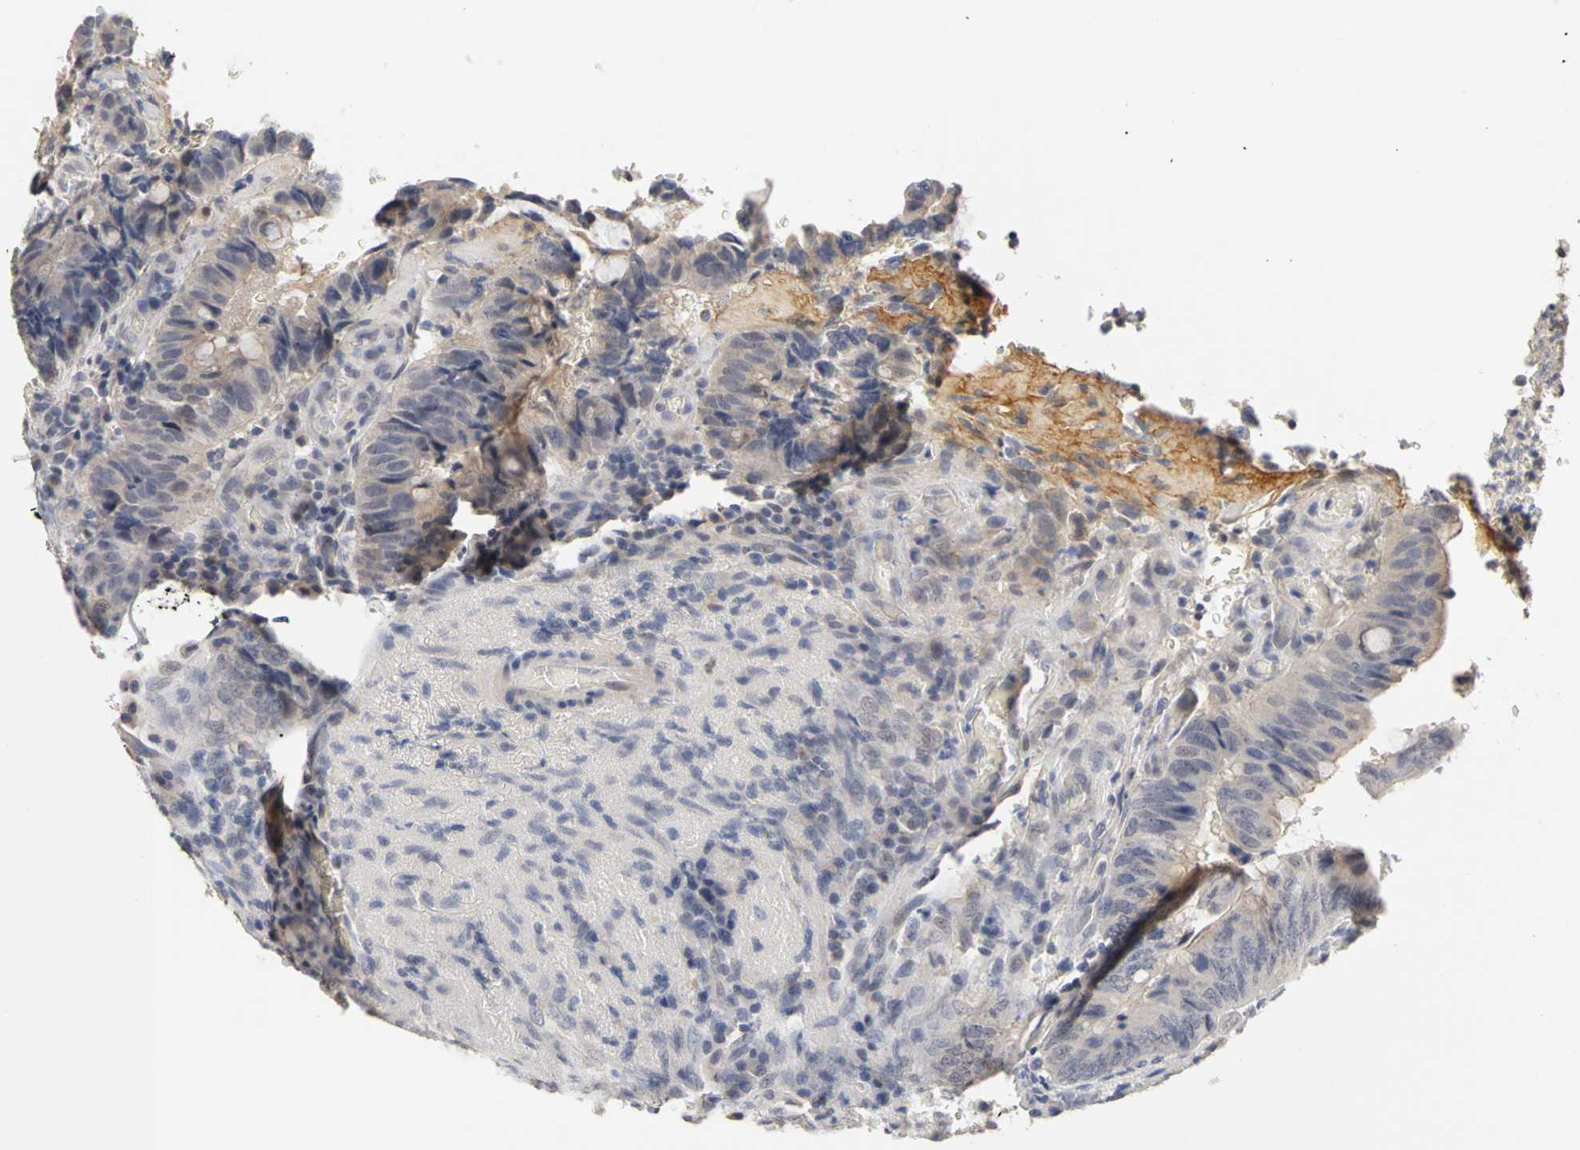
{"staining": {"intensity": "weak", "quantity": "<25%", "location": "cytoplasmic/membranous"}, "tissue": "colorectal cancer", "cell_type": "Tumor cells", "image_type": "cancer", "snomed": [{"axis": "morphology", "description": "Normal tissue, NOS"}, {"axis": "morphology", "description": "Adenocarcinoma, NOS"}, {"axis": "topography", "description": "Rectum"}, {"axis": "topography", "description": "Peripheral nerve tissue"}], "caption": "Tumor cells show no significant staining in colorectal cancer (adenocarcinoma).", "gene": "PGR", "patient": {"sex": "male", "age": 92}}